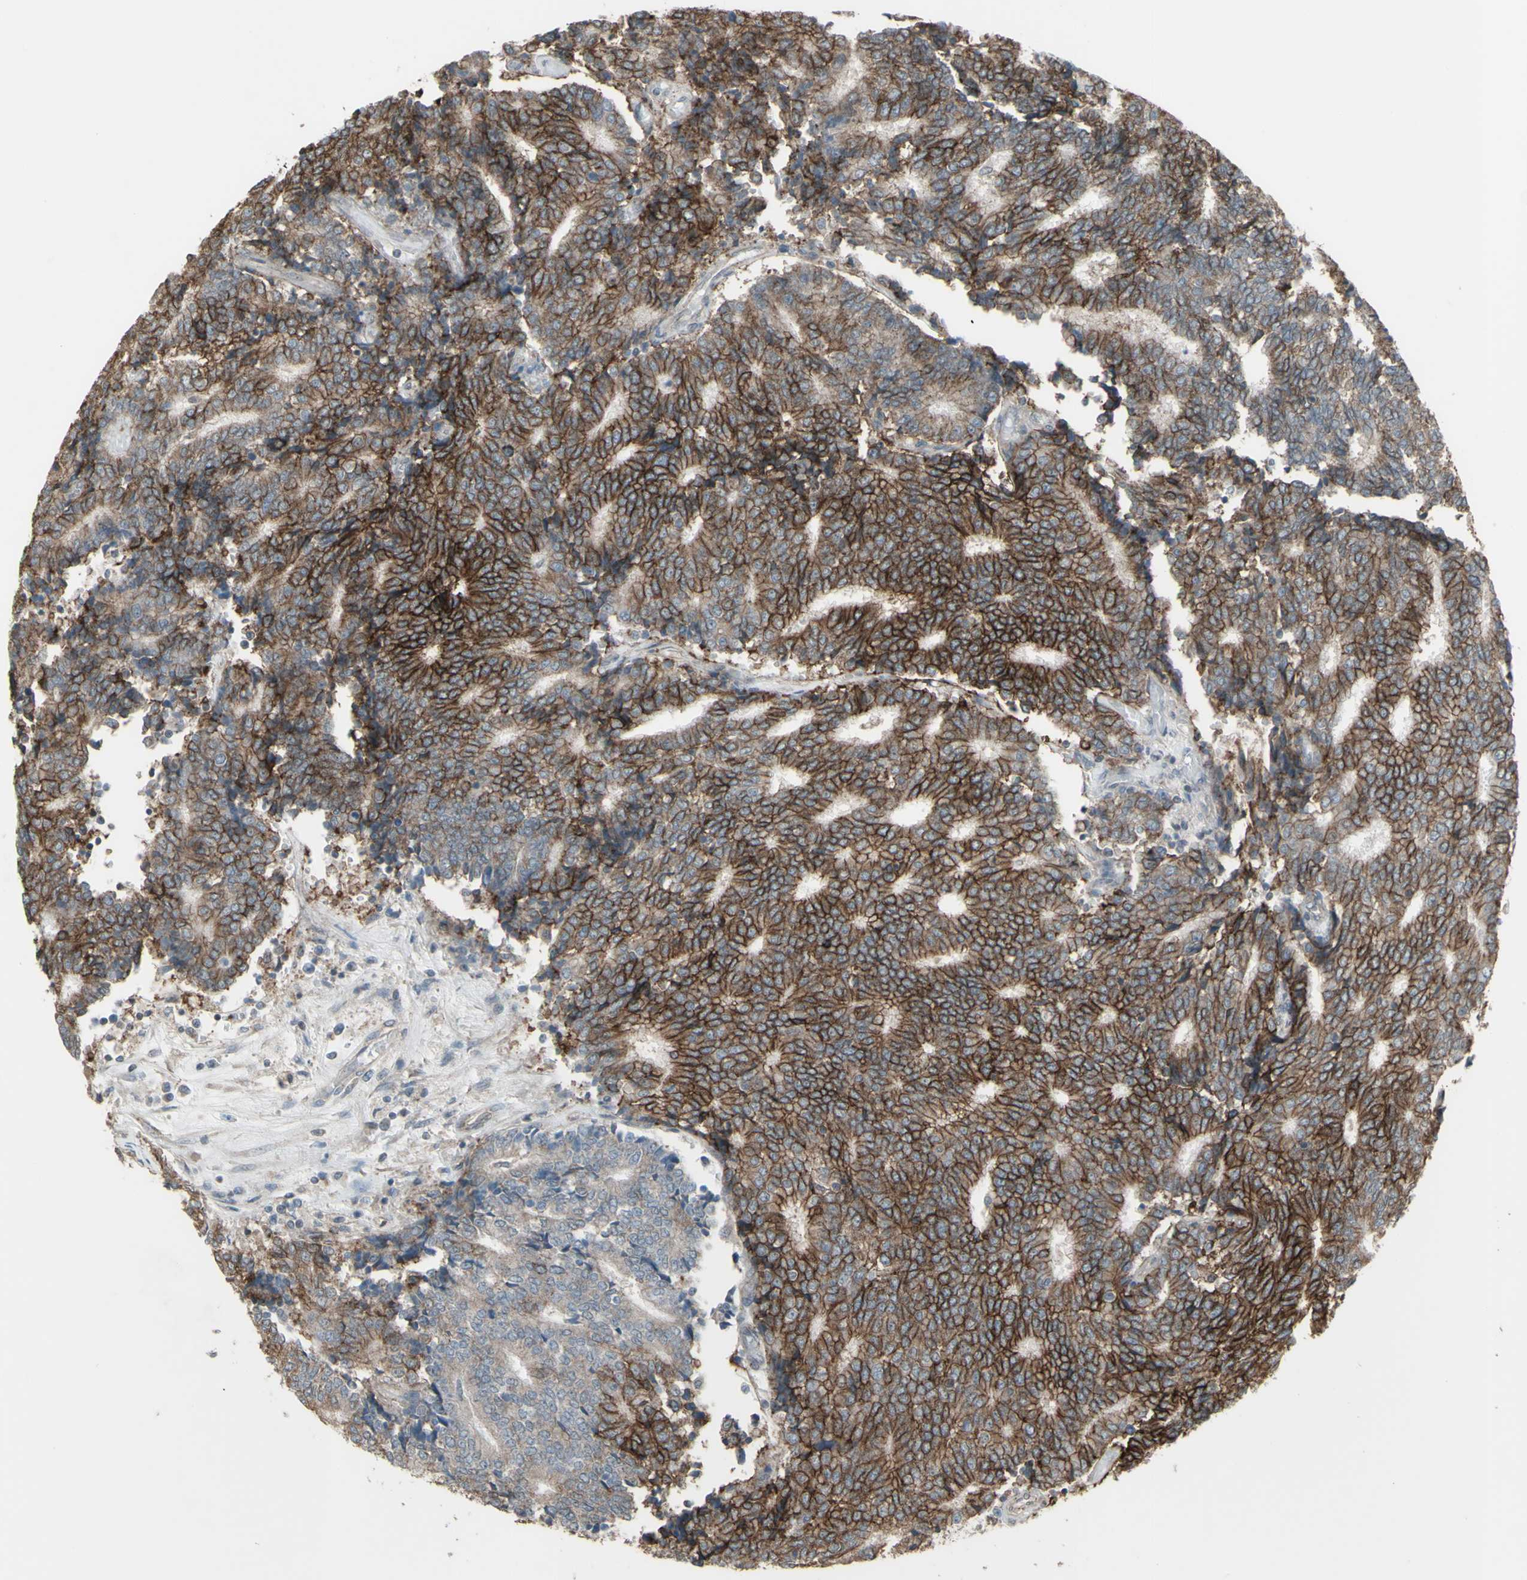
{"staining": {"intensity": "moderate", "quantity": ">75%", "location": "cytoplasmic/membranous"}, "tissue": "prostate cancer", "cell_type": "Tumor cells", "image_type": "cancer", "snomed": [{"axis": "morphology", "description": "Normal tissue, NOS"}, {"axis": "morphology", "description": "Adenocarcinoma, High grade"}, {"axis": "topography", "description": "Prostate"}, {"axis": "topography", "description": "Seminal veicle"}], "caption": "The photomicrograph reveals immunohistochemical staining of prostate cancer. There is moderate cytoplasmic/membranous expression is present in about >75% of tumor cells.", "gene": "FXYD3", "patient": {"sex": "male", "age": 55}}